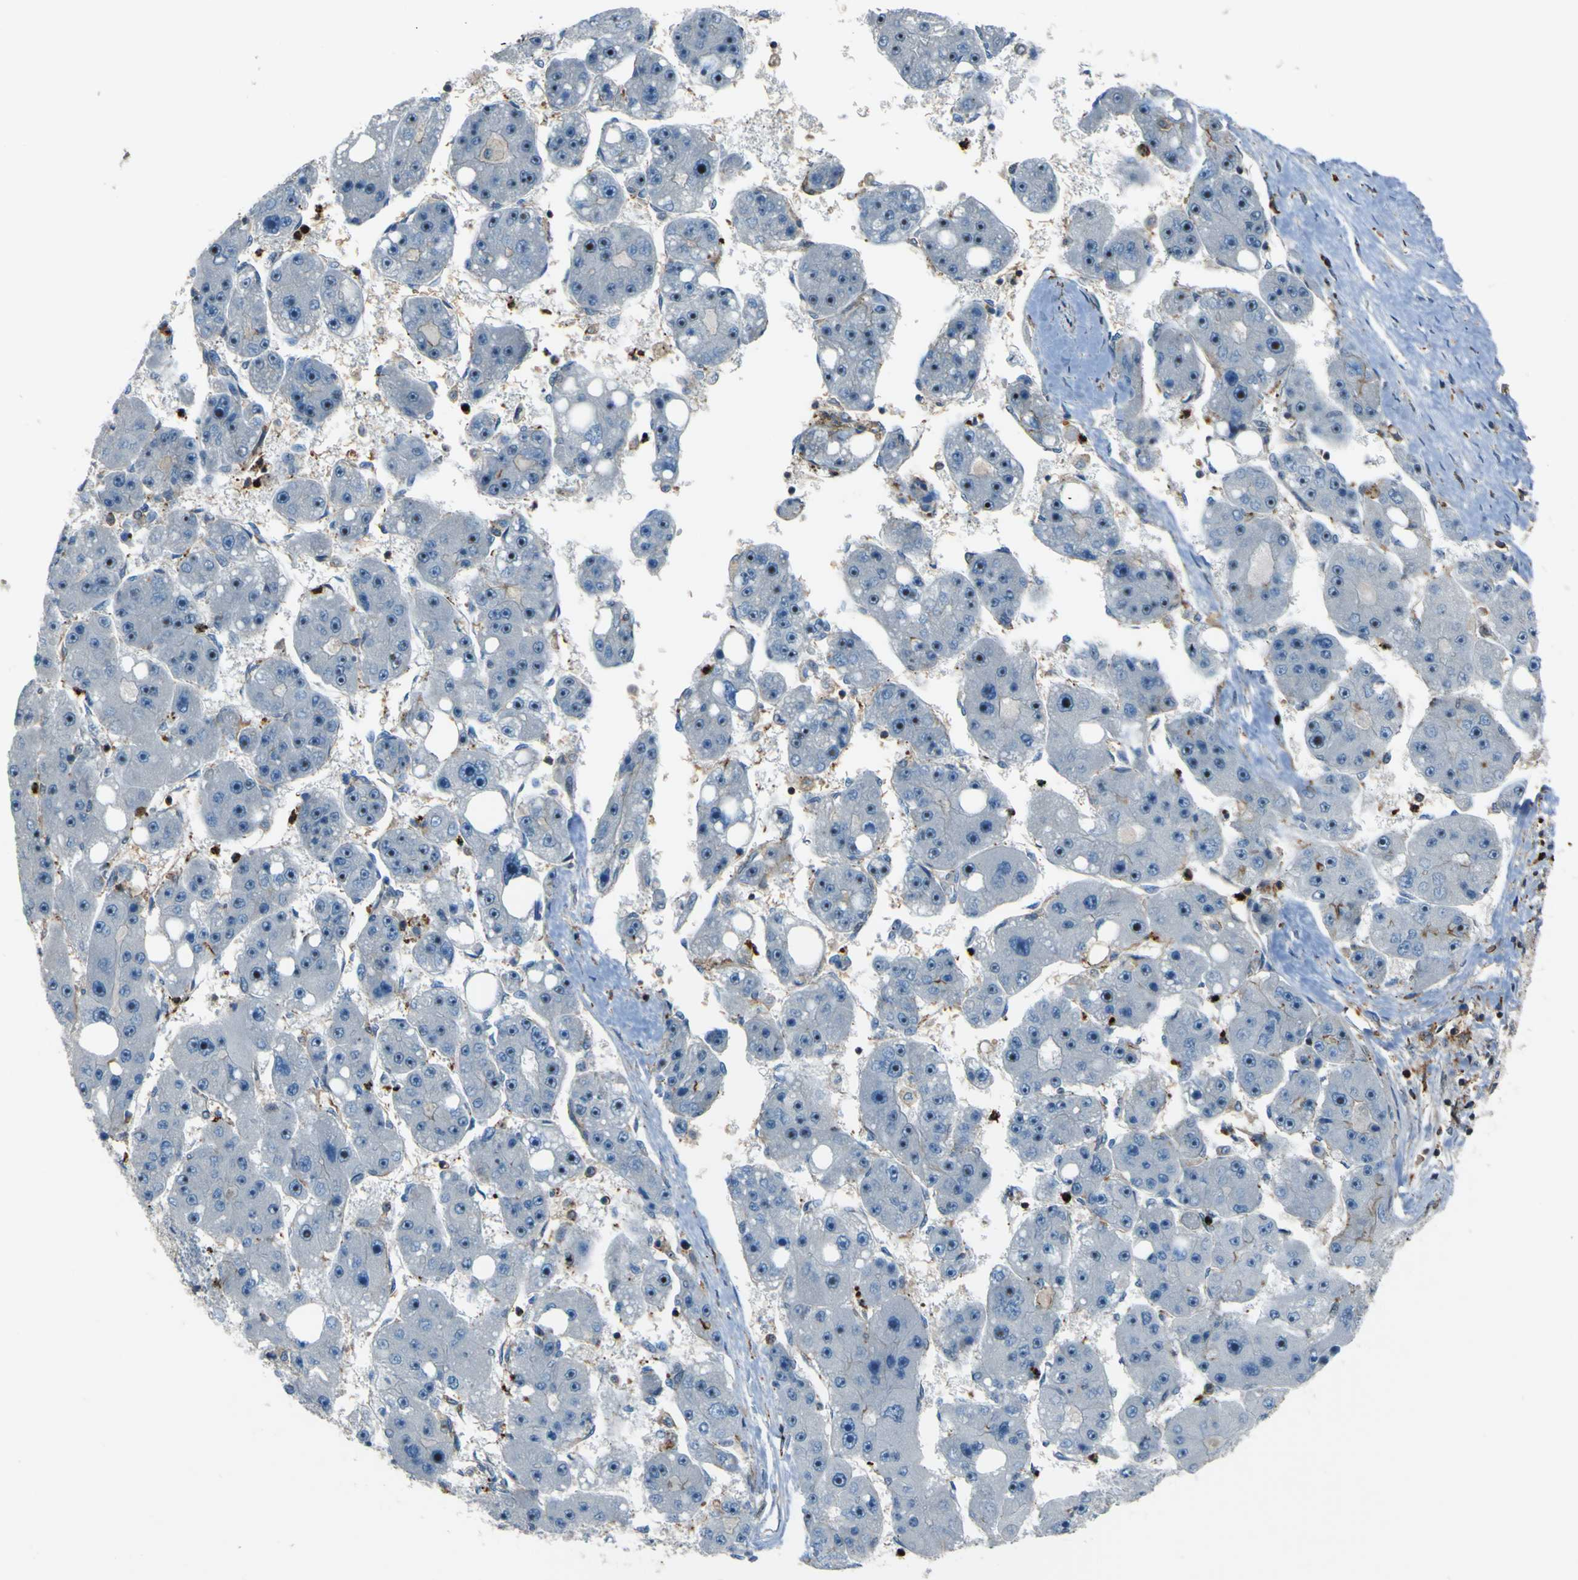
{"staining": {"intensity": "negative", "quantity": "none", "location": "none"}, "tissue": "liver cancer", "cell_type": "Tumor cells", "image_type": "cancer", "snomed": [{"axis": "morphology", "description": "Carcinoma, Hepatocellular, NOS"}, {"axis": "topography", "description": "Liver"}], "caption": "Tumor cells show no significant protein expression in hepatocellular carcinoma (liver). (DAB (3,3'-diaminobenzidine) IHC, high magnification).", "gene": "PCDHB5", "patient": {"sex": "female", "age": 61}}